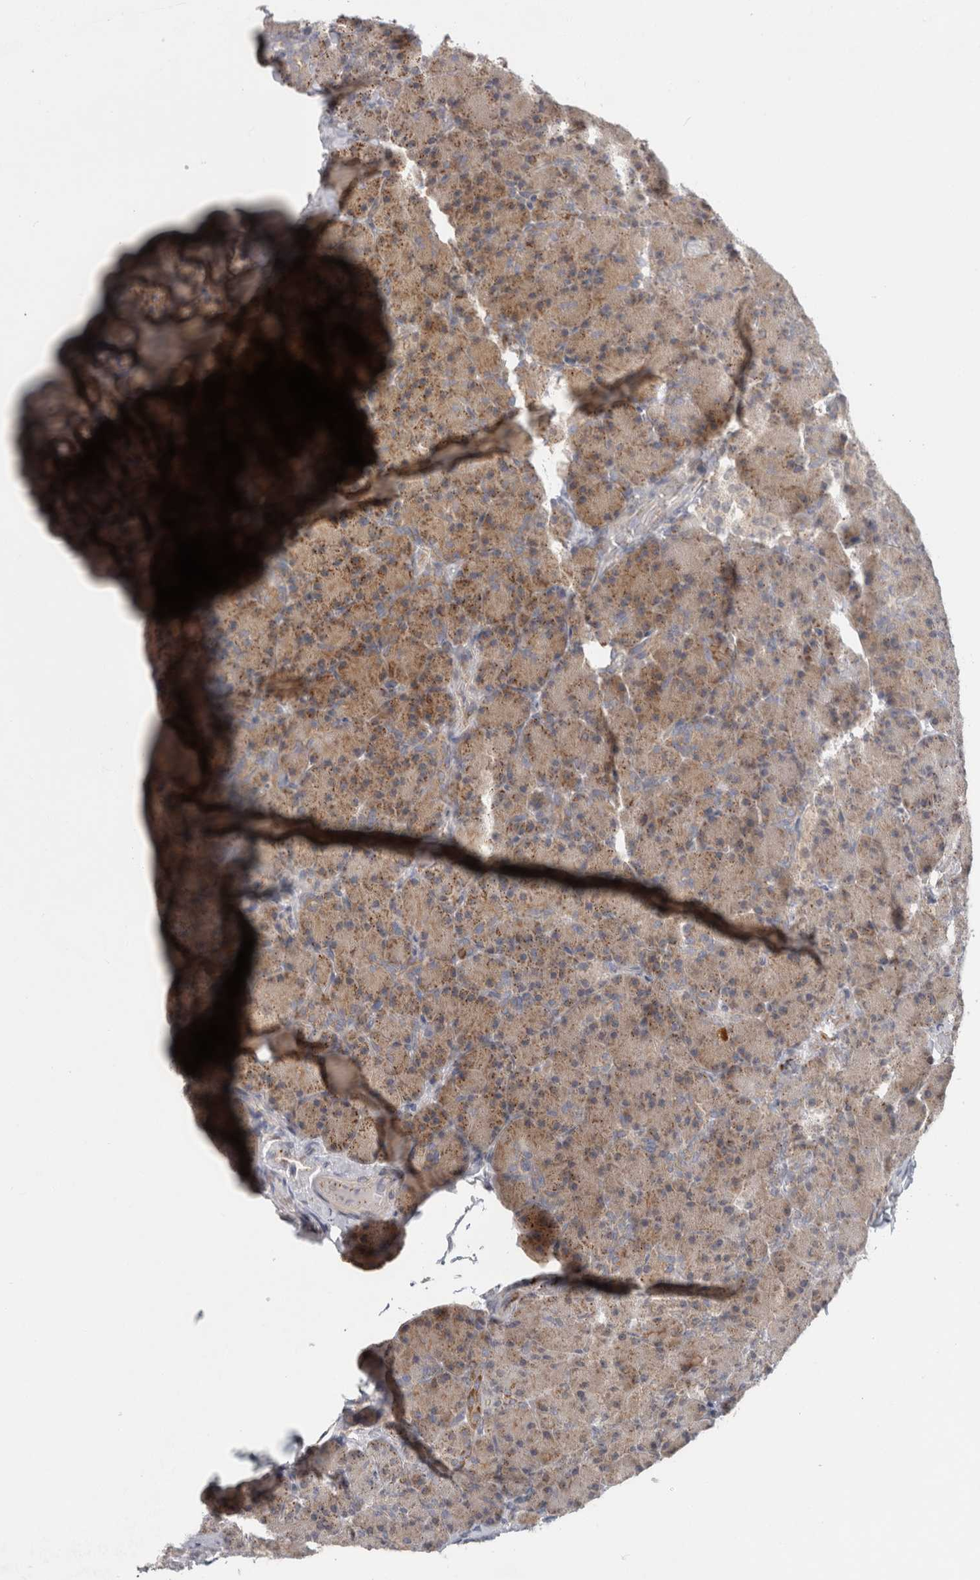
{"staining": {"intensity": "moderate", "quantity": ">75%", "location": "cytoplasmic/membranous,nuclear"}, "tissue": "pancreas", "cell_type": "Exocrine glandular cells", "image_type": "normal", "snomed": [{"axis": "morphology", "description": "Normal tissue, NOS"}, {"axis": "topography", "description": "Pancreas"}], "caption": "Immunohistochemistry (IHC) (DAB) staining of normal pancreas exhibits moderate cytoplasmic/membranous,nuclear protein positivity in approximately >75% of exocrine glandular cells. (DAB IHC with brightfield microscopy, high magnification).", "gene": "RAB18", "patient": {"sex": "female", "age": 43}}